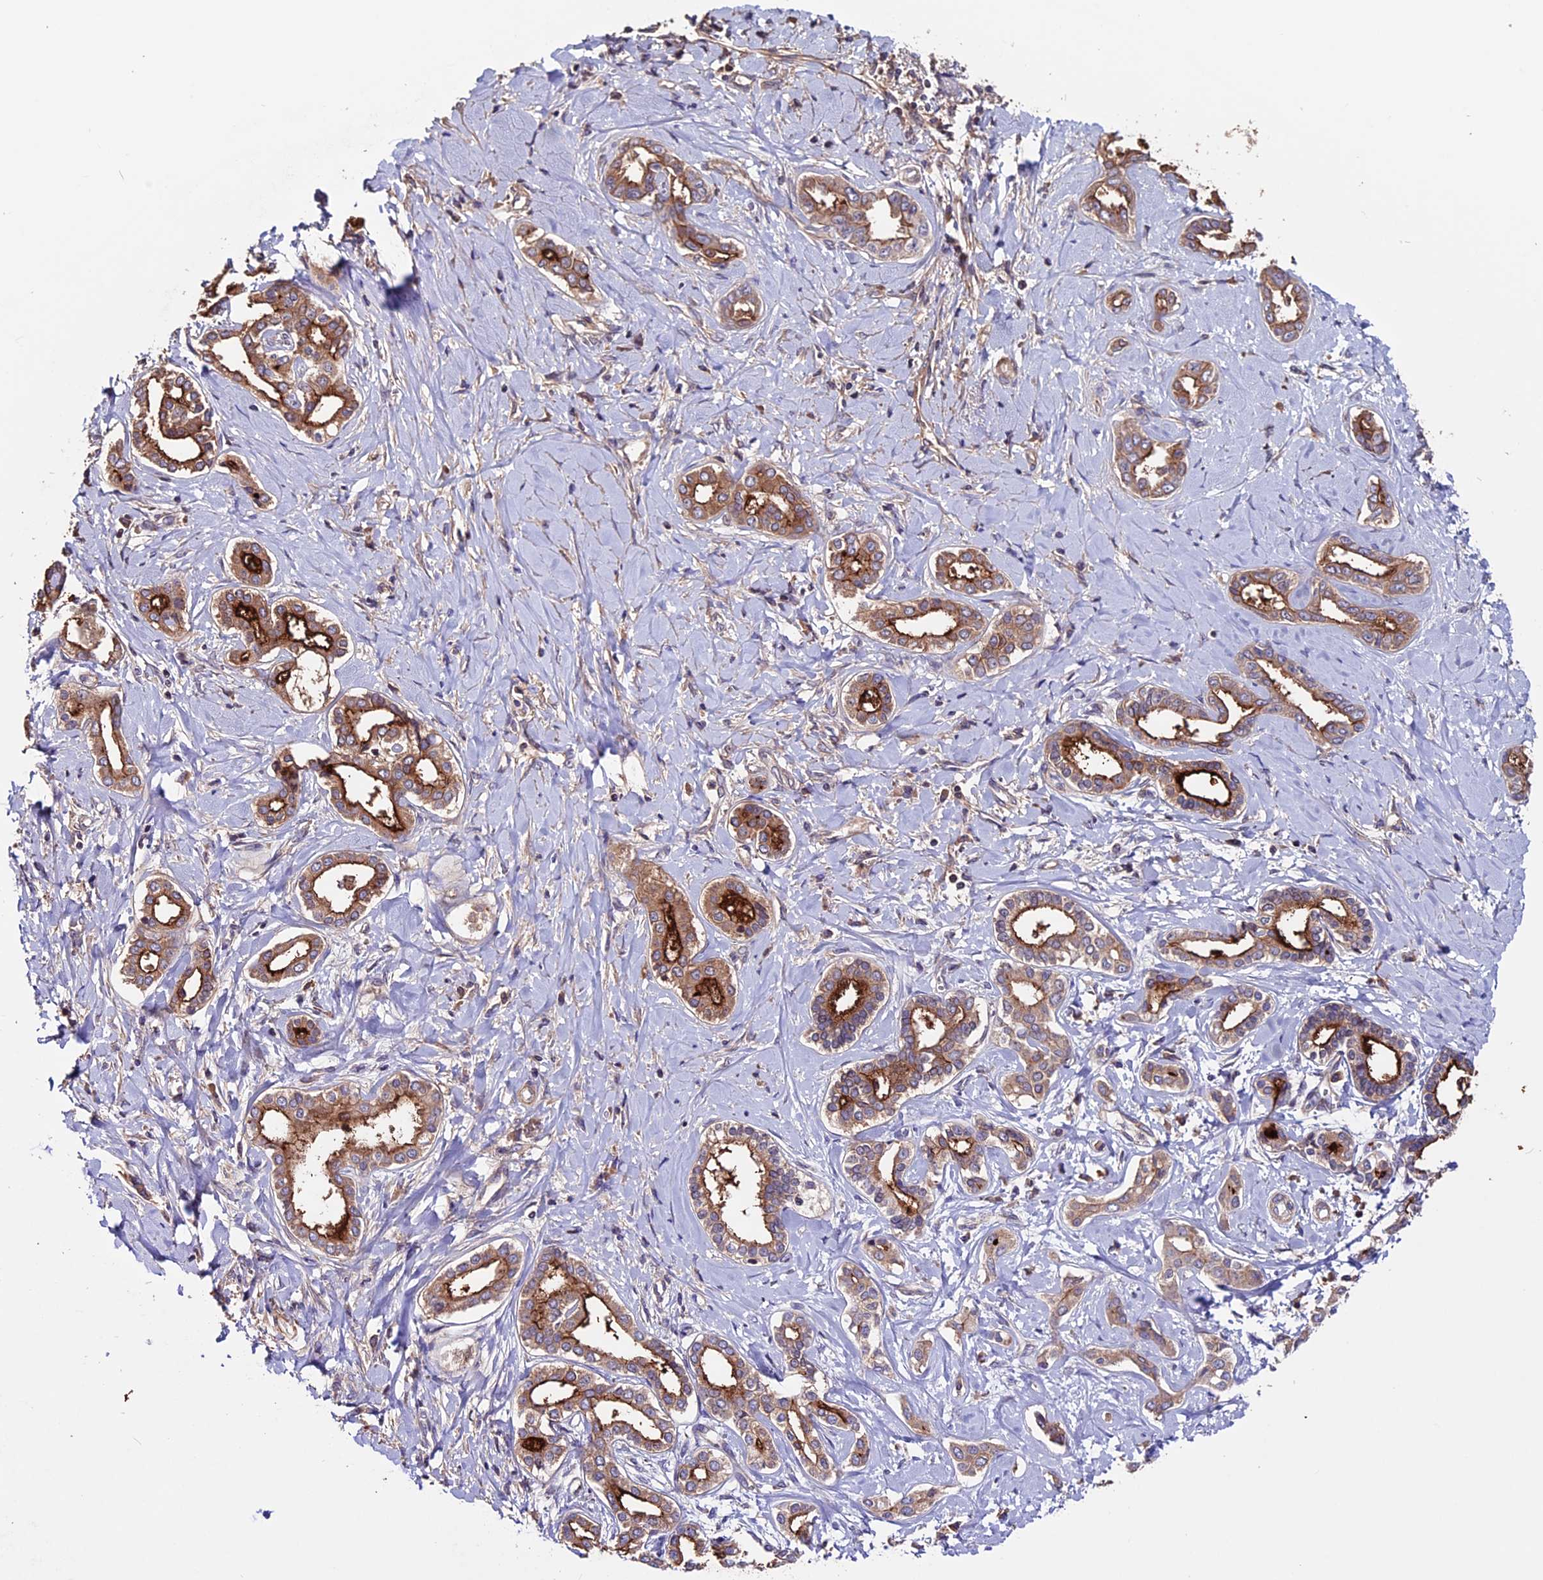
{"staining": {"intensity": "moderate", "quantity": "25%-75%", "location": "cytoplasmic/membranous"}, "tissue": "liver cancer", "cell_type": "Tumor cells", "image_type": "cancer", "snomed": [{"axis": "morphology", "description": "Cholangiocarcinoma"}, {"axis": "topography", "description": "Liver"}], "caption": "Immunohistochemical staining of human liver cancer (cholangiocarcinoma) displays medium levels of moderate cytoplasmic/membranous protein expression in approximately 25%-75% of tumor cells.", "gene": "ZNF598", "patient": {"sex": "female", "age": 77}}